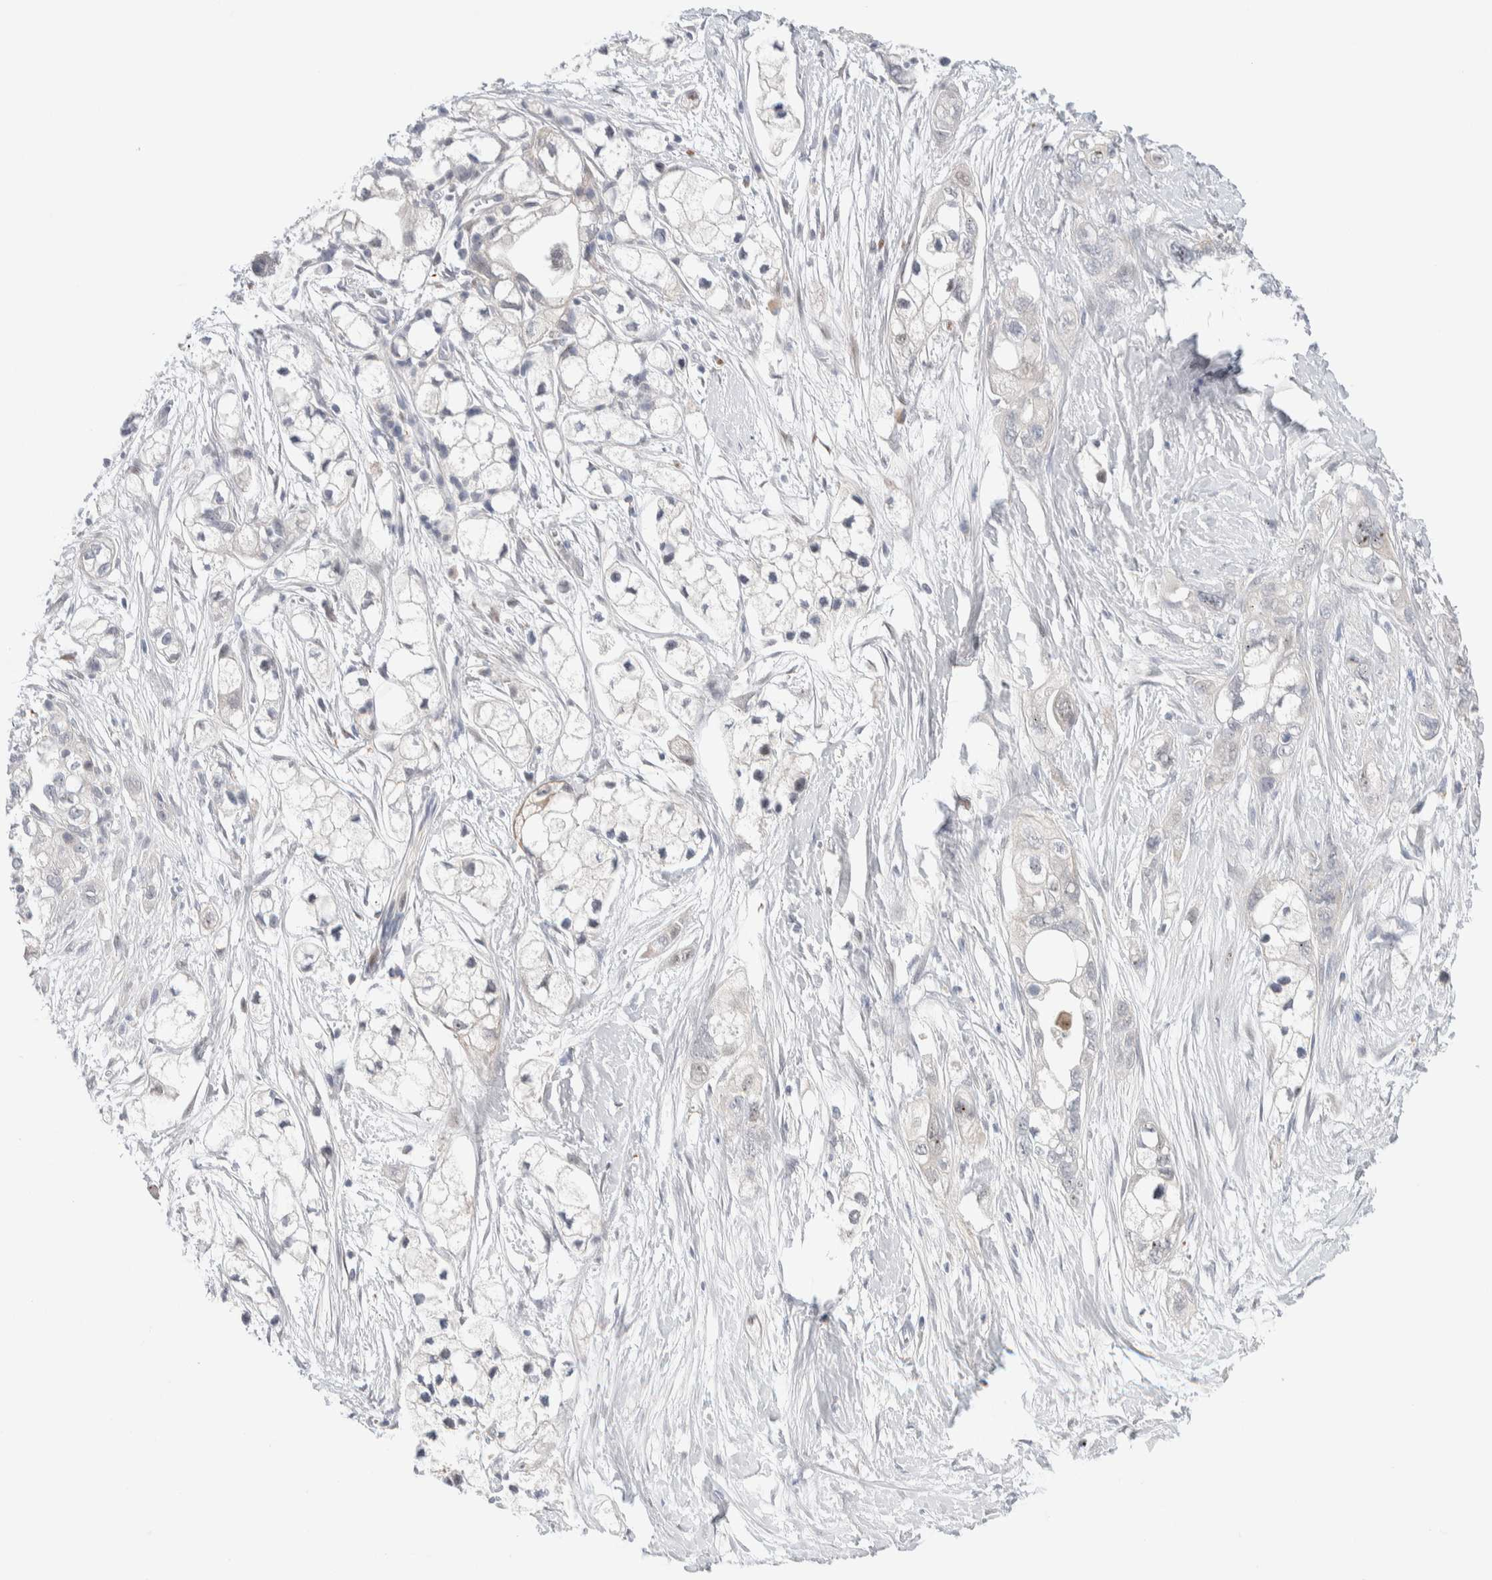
{"staining": {"intensity": "negative", "quantity": "none", "location": "none"}, "tissue": "pancreatic cancer", "cell_type": "Tumor cells", "image_type": "cancer", "snomed": [{"axis": "morphology", "description": "Adenocarcinoma, NOS"}, {"axis": "topography", "description": "Pancreas"}], "caption": "The histopathology image exhibits no significant staining in tumor cells of pancreatic cancer (adenocarcinoma). (Brightfield microscopy of DAB (3,3'-diaminobenzidine) immunohistochemistry at high magnification).", "gene": "DNAJB6", "patient": {"sex": "male", "age": 74}}